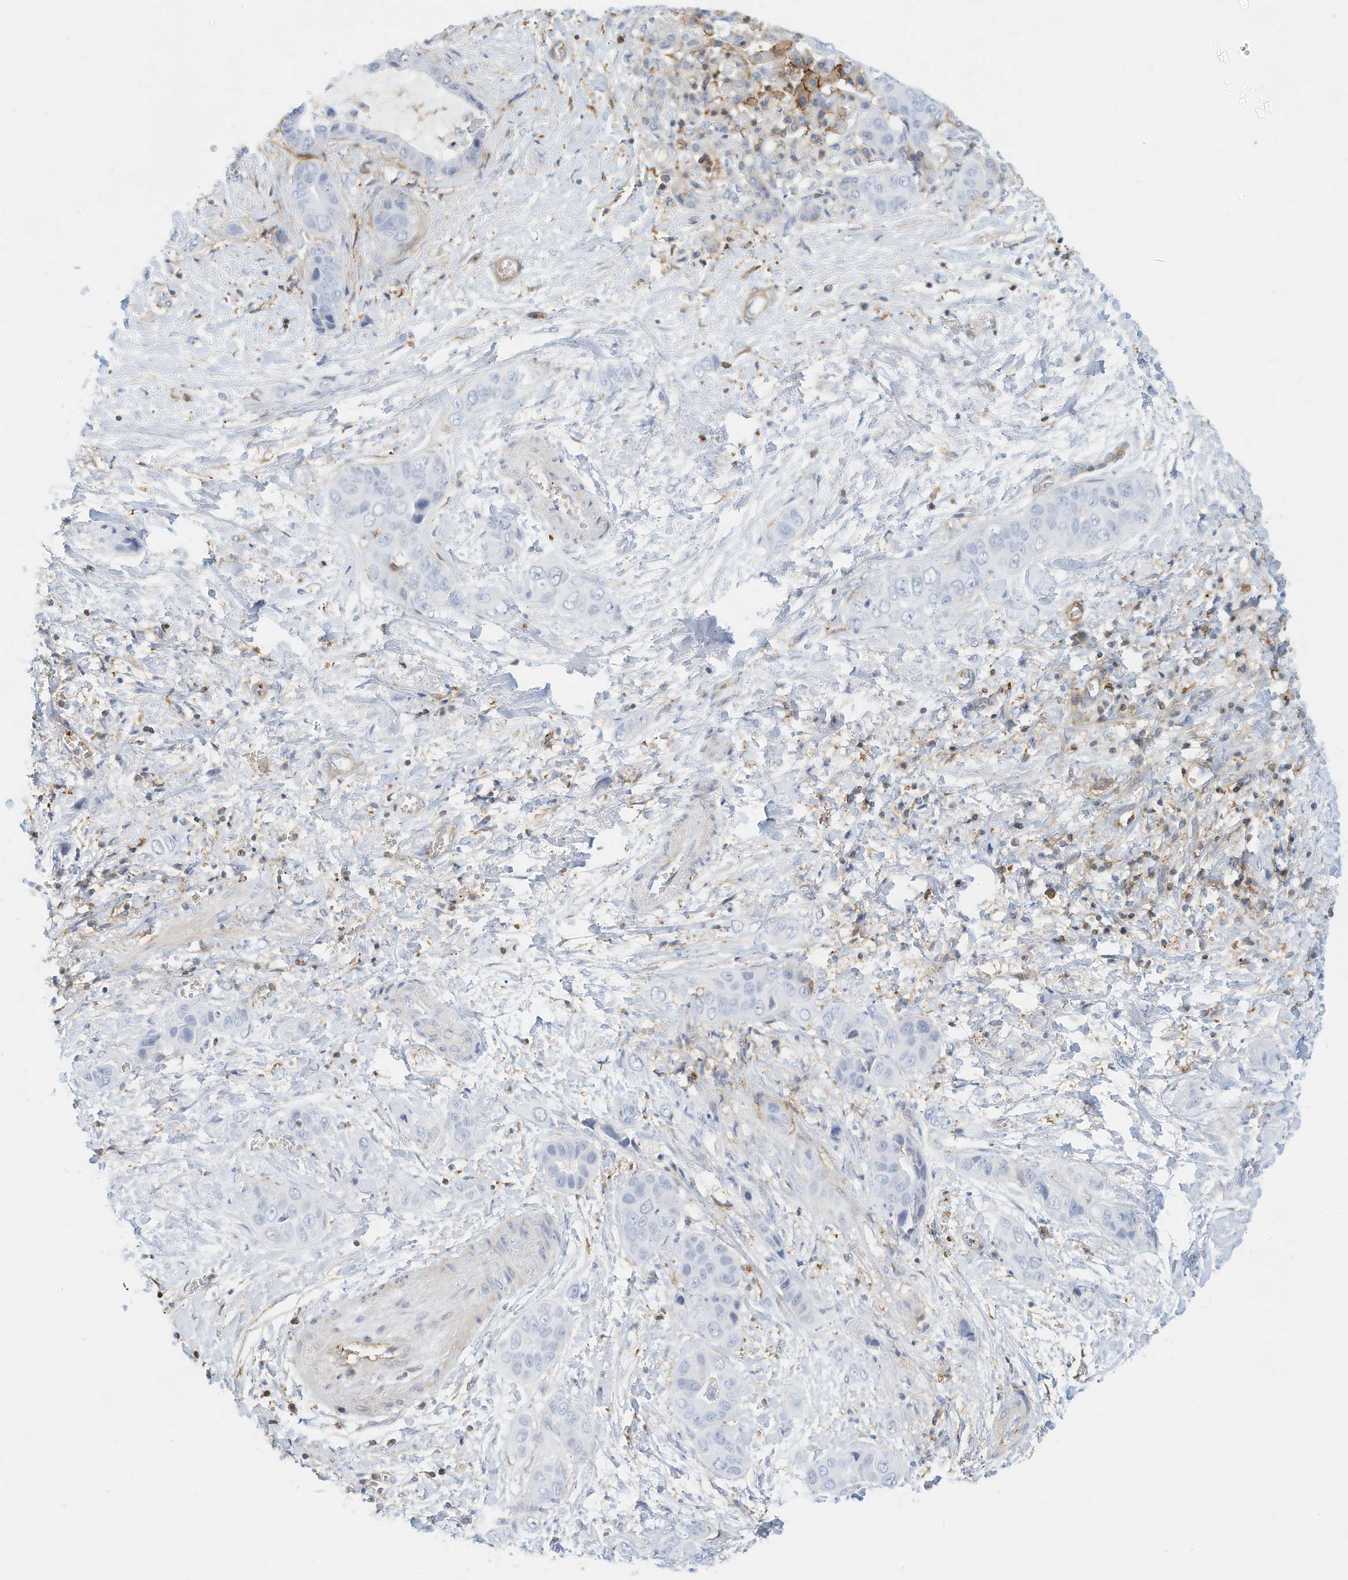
{"staining": {"intensity": "negative", "quantity": "none", "location": "none"}, "tissue": "liver cancer", "cell_type": "Tumor cells", "image_type": "cancer", "snomed": [{"axis": "morphology", "description": "Cholangiocarcinoma"}, {"axis": "topography", "description": "Liver"}], "caption": "Tumor cells show no significant protein expression in liver cholangiocarcinoma. Nuclei are stained in blue.", "gene": "TXNDC9", "patient": {"sex": "female", "age": 52}}